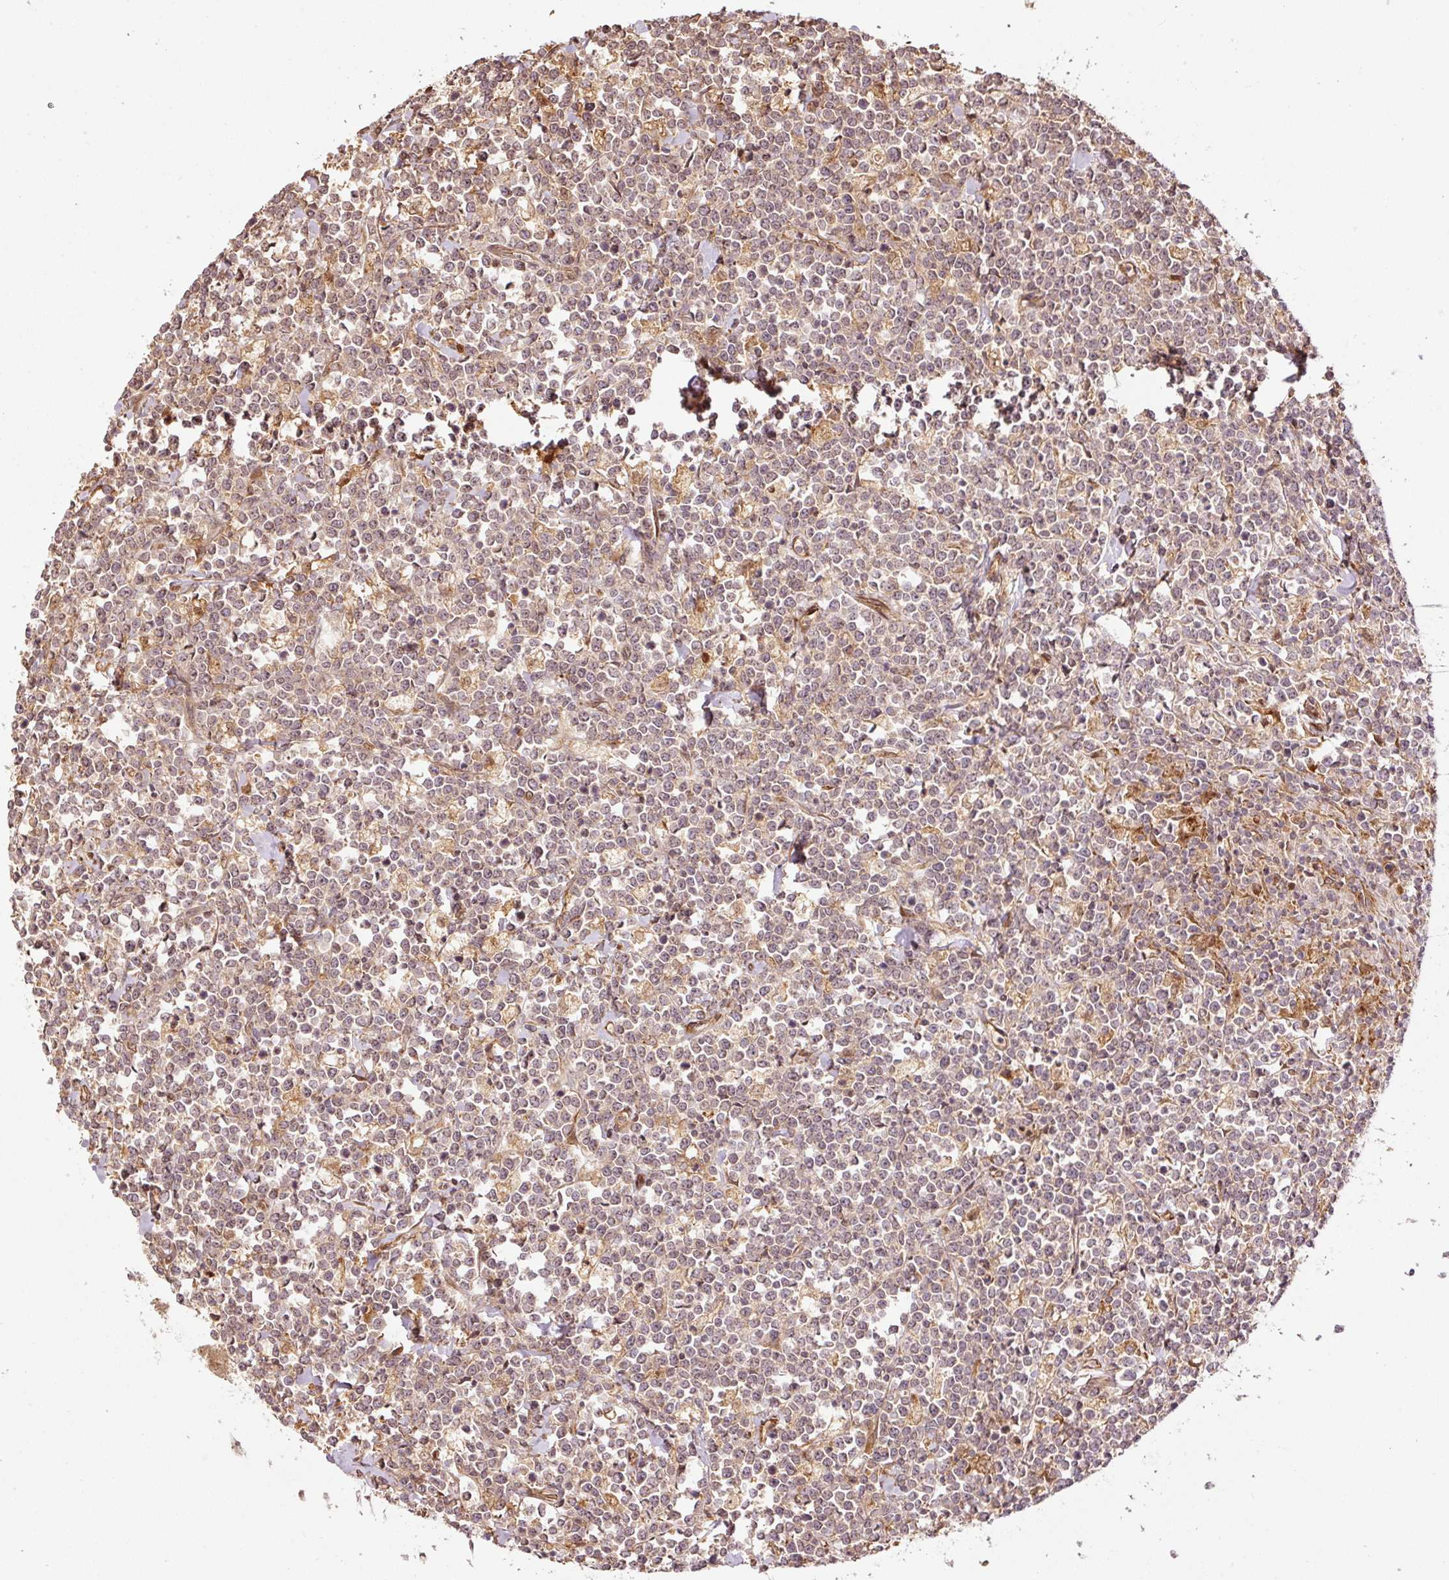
{"staining": {"intensity": "negative", "quantity": "none", "location": "none"}, "tissue": "lymphoma", "cell_type": "Tumor cells", "image_type": "cancer", "snomed": [{"axis": "morphology", "description": "Malignant lymphoma, non-Hodgkin's type, High grade"}, {"axis": "topography", "description": "Small intestine"}, {"axis": "topography", "description": "Colon"}], "caption": "Human malignant lymphoma, non-Hodgkin's type (high-grade) stained for a protein using immunohistochemistry (IHC) demonstrates no staining in tumor cells.", "gene": "OXER1", "patient": {"sex": "male", "age": 8}}